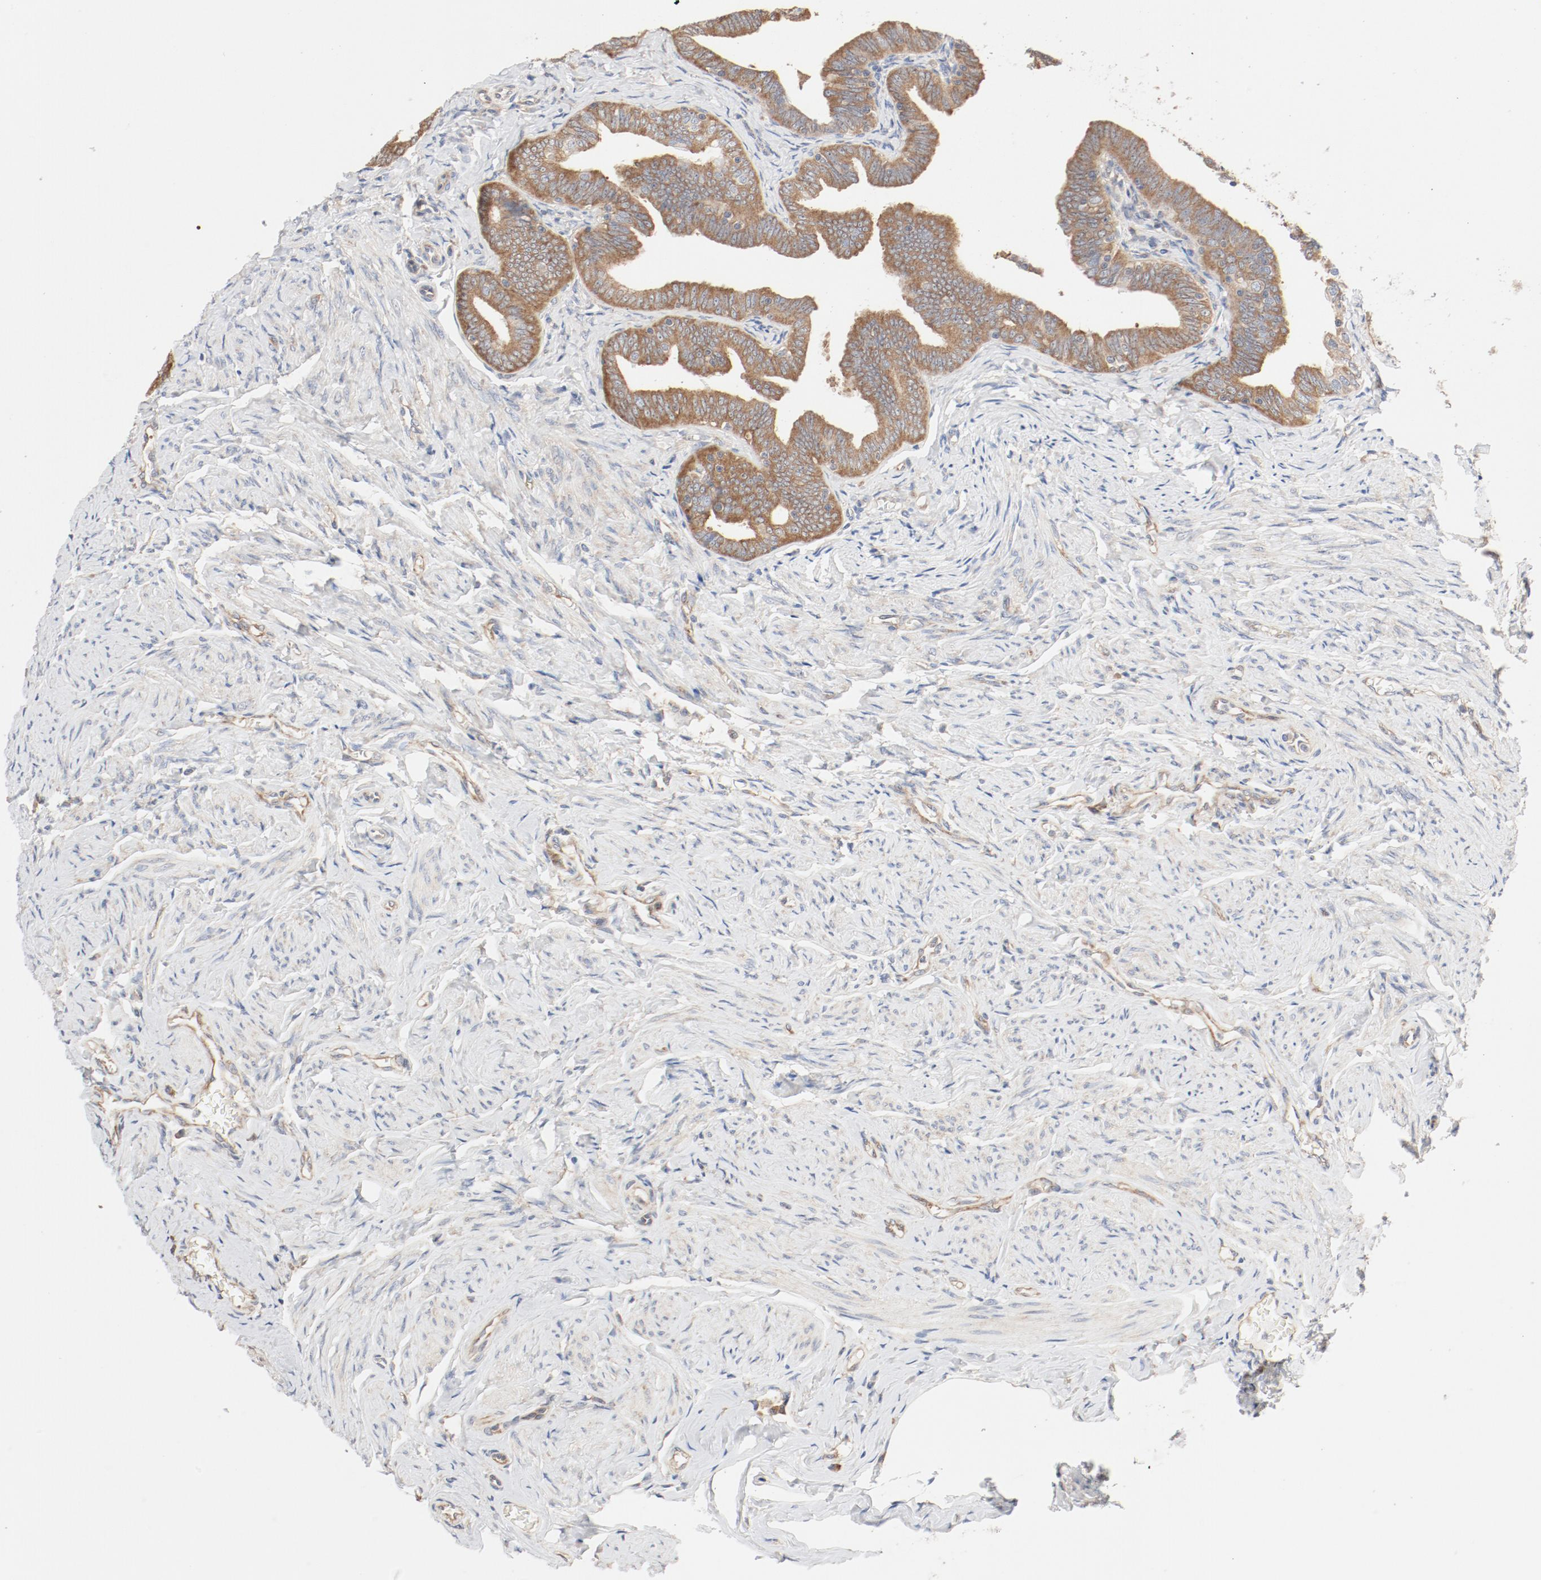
{"staining": {"intensity": "moderate", "quantity": ">75%", "location": "cytoplasmic/membranous"}, "tissue": "fallopian tube", "cell_type": "Glandular cells", "image_type": "normal", "snomed": [{"axis": "morphology", "description": "Normal tissue, NOS"}, {"axis": "topography", "description": "Fallopian tube"}, {"axis": "topography", "description": "Ovary"}], "caption": "An image of human fallopian tube stained for a protein displays moderate cytoplasmic/membranous brown staining in glandular cells. (brown staining indicates protein expression, while blue staining denotes nuclei).", "gene": "RPS6", "patient": {"sex": "female", "age": 69}}